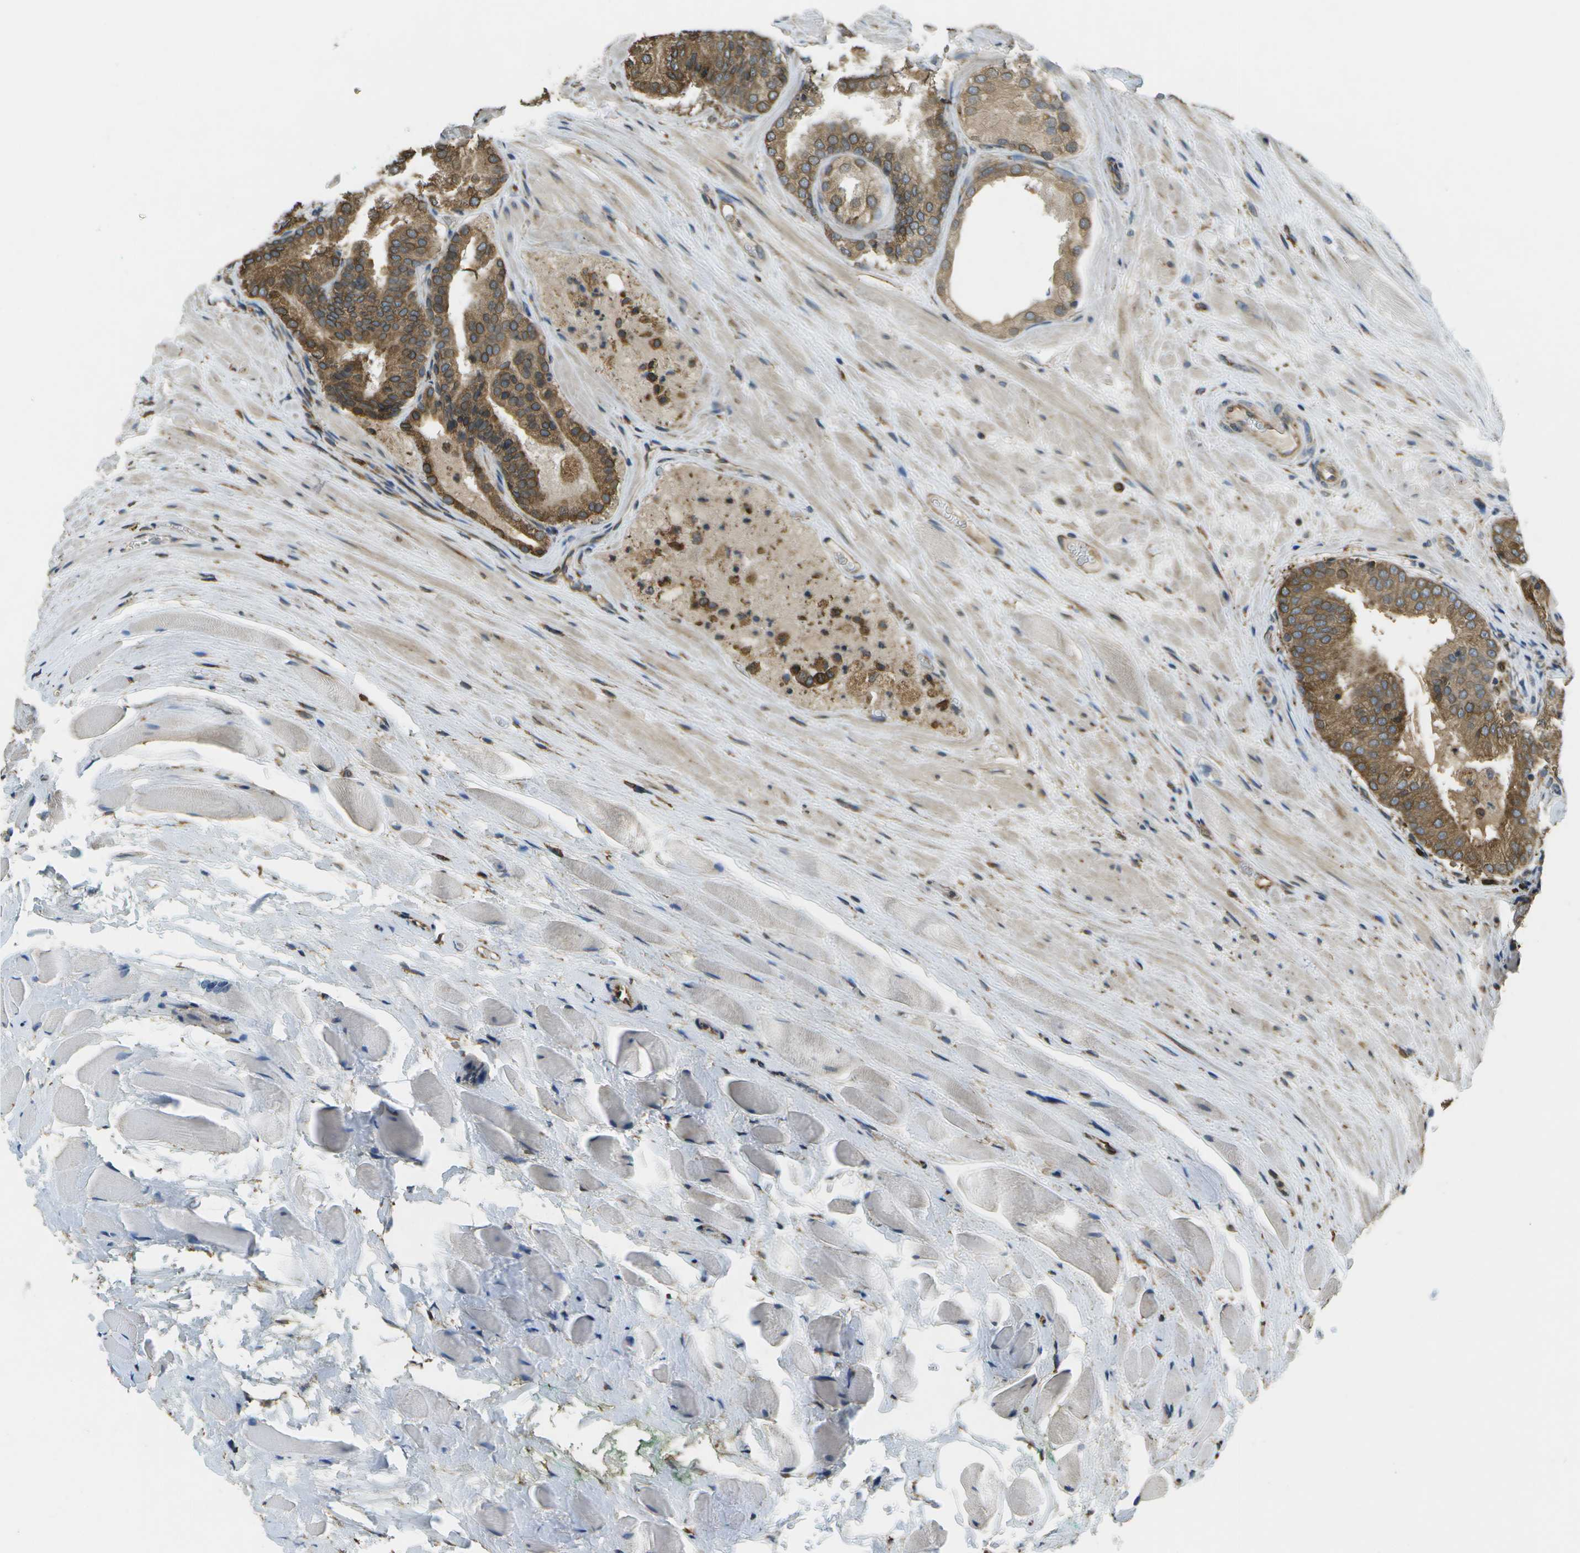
{"staining": {"intensity": "strong", "quantity": ">75%", "location": "cytoplasmic/membranous"}, "tissue": "prostate cancer", "cell_type": "Tumor cells", "image_type": "cancer", "snomed": [{"axis": "morphology", "description": "Adenocarcinoma, High grade"}, {"axis": "topography", "description": "Prostate"}], "caption": "A high amount of strong cytoplasmic/membranous expression is present in approximately >75% of tumor cells in prostate high-grade adenocarcinoma tissue. Immunohistochemistry (ihc) stains the protein of interest in brown and the nuclei are stained blue.", "gene": "PDIA4", "patient": {"sex": "male", "age": 59}}